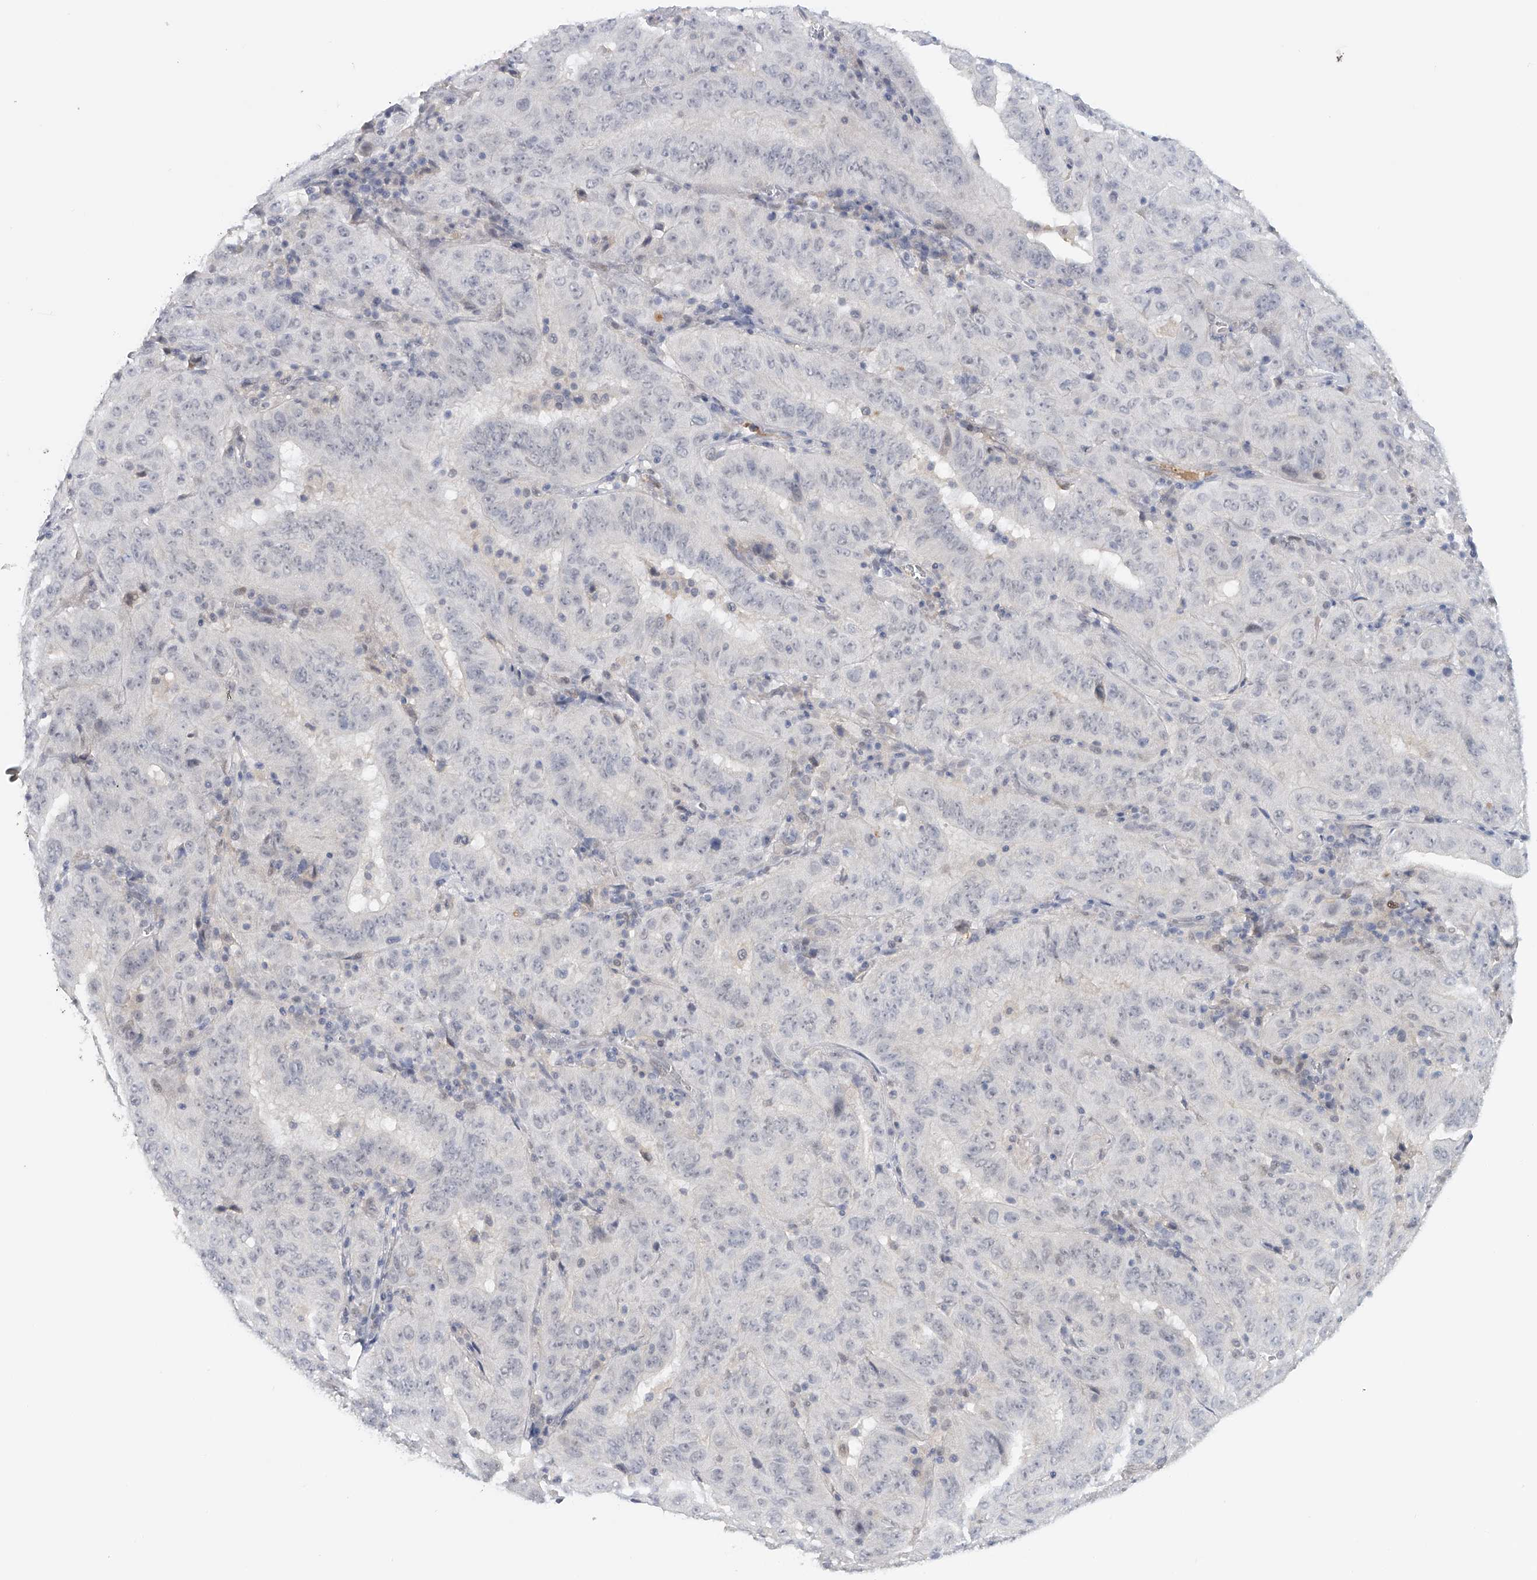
{"staining": {"intensity": "negative", "quantity": "none", "location": "none"}, "tissue": "pancreatic cancer", "cell_type": "Tumor cells", "image_type": "cancer", "snomed": [{"axis": "morphology", "description": "Adenocarcinoma, NOS"}, {"axis": "topography", "description": "Pancreas"}], "caption": "High power microscopy image of an immunohistochemistry photomicrograph of pancreatic adenocarcinoma, revealing no significant expression in tumor cells. The staining is performed using DAB brown chromogen with nuclei counter-stained in using hematoxylin.", "gene": "DDX43", "patient": {"sex": "male", "age": 63}}